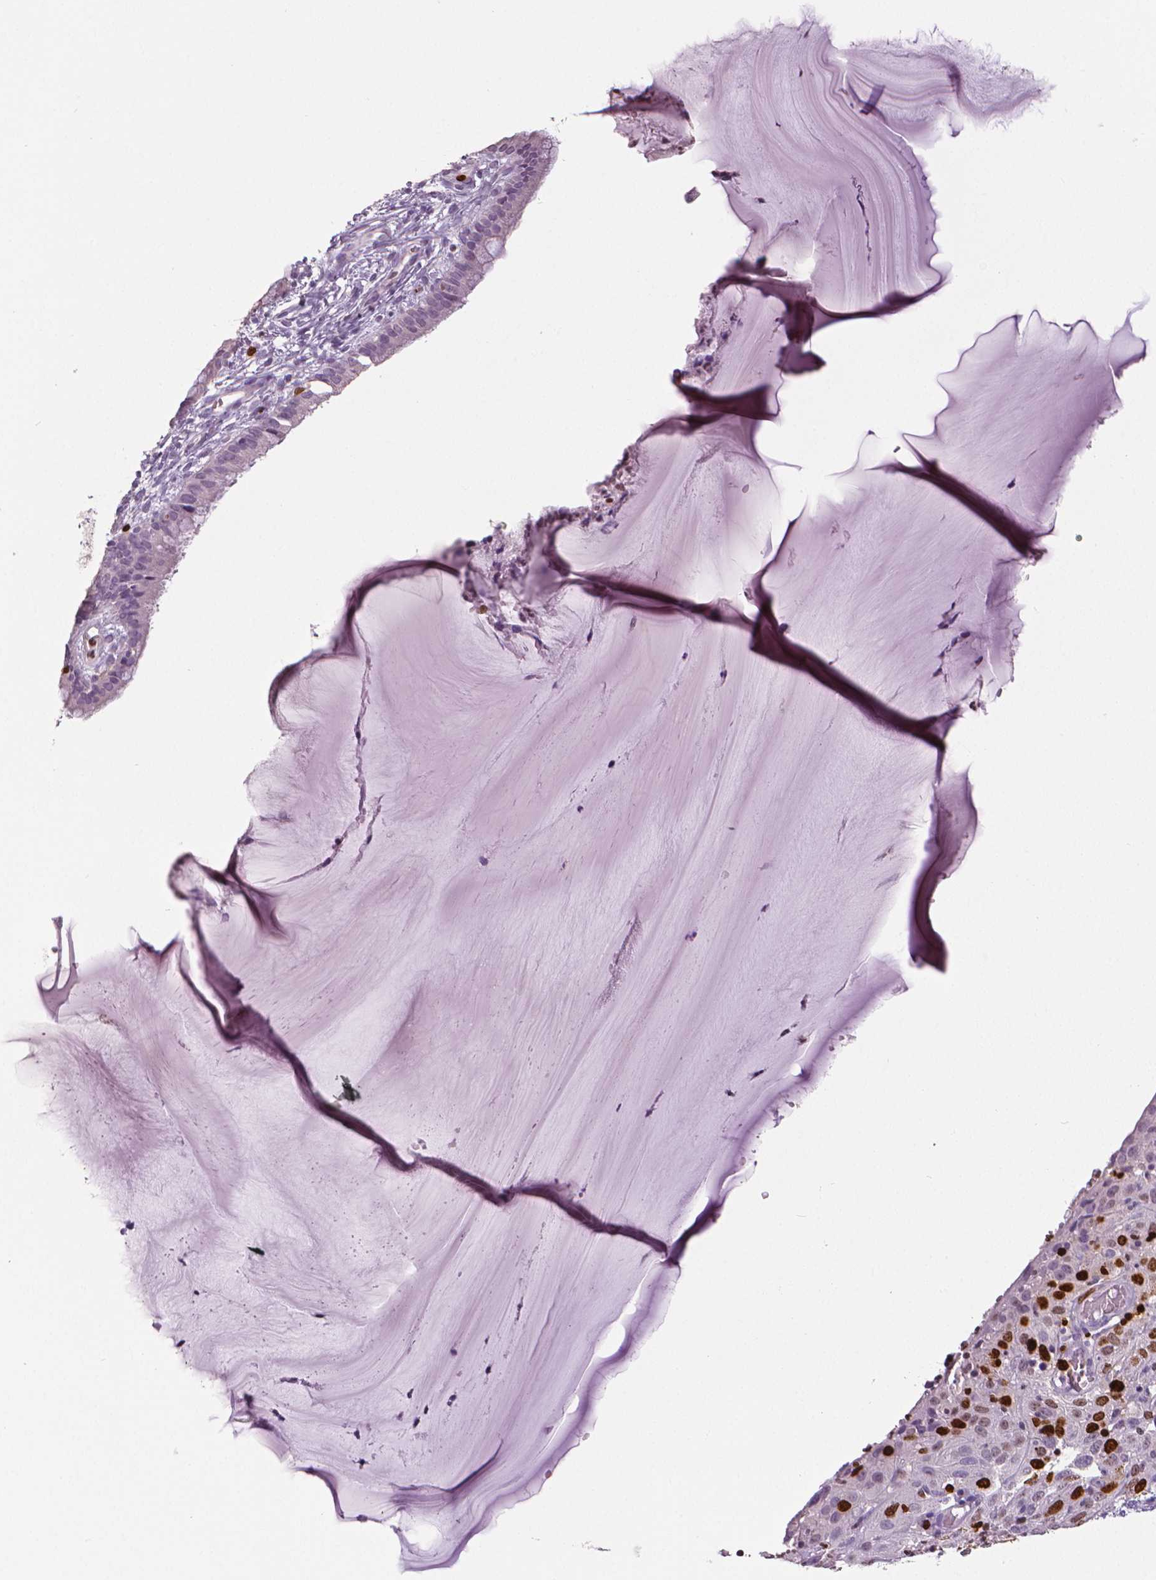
{"staining": {"intensity": "strong", "quantity": "25%-75%", "location": "nuclear"}, "tissue": "cervical cancer", "cell_type": "Tumor cells", "image_type": "cancer", "snomed": [{"axis": "morphology", "description": "Squamous cell carcinoma, NOS"}, {"axis": "topography", "description": "Cervix"}], "caption": "Immunohistochemistry (IHC) of cervical cancer (squamous cell carcinoma) exhibits high levels of strong nuclear expression in approximately 25%-75% of tumor cells. (brown staining indicates protein expression, while blue staining denotes nuclei).", "gene": "MKI67", "patient": {"sex": "female", "age": 32}}